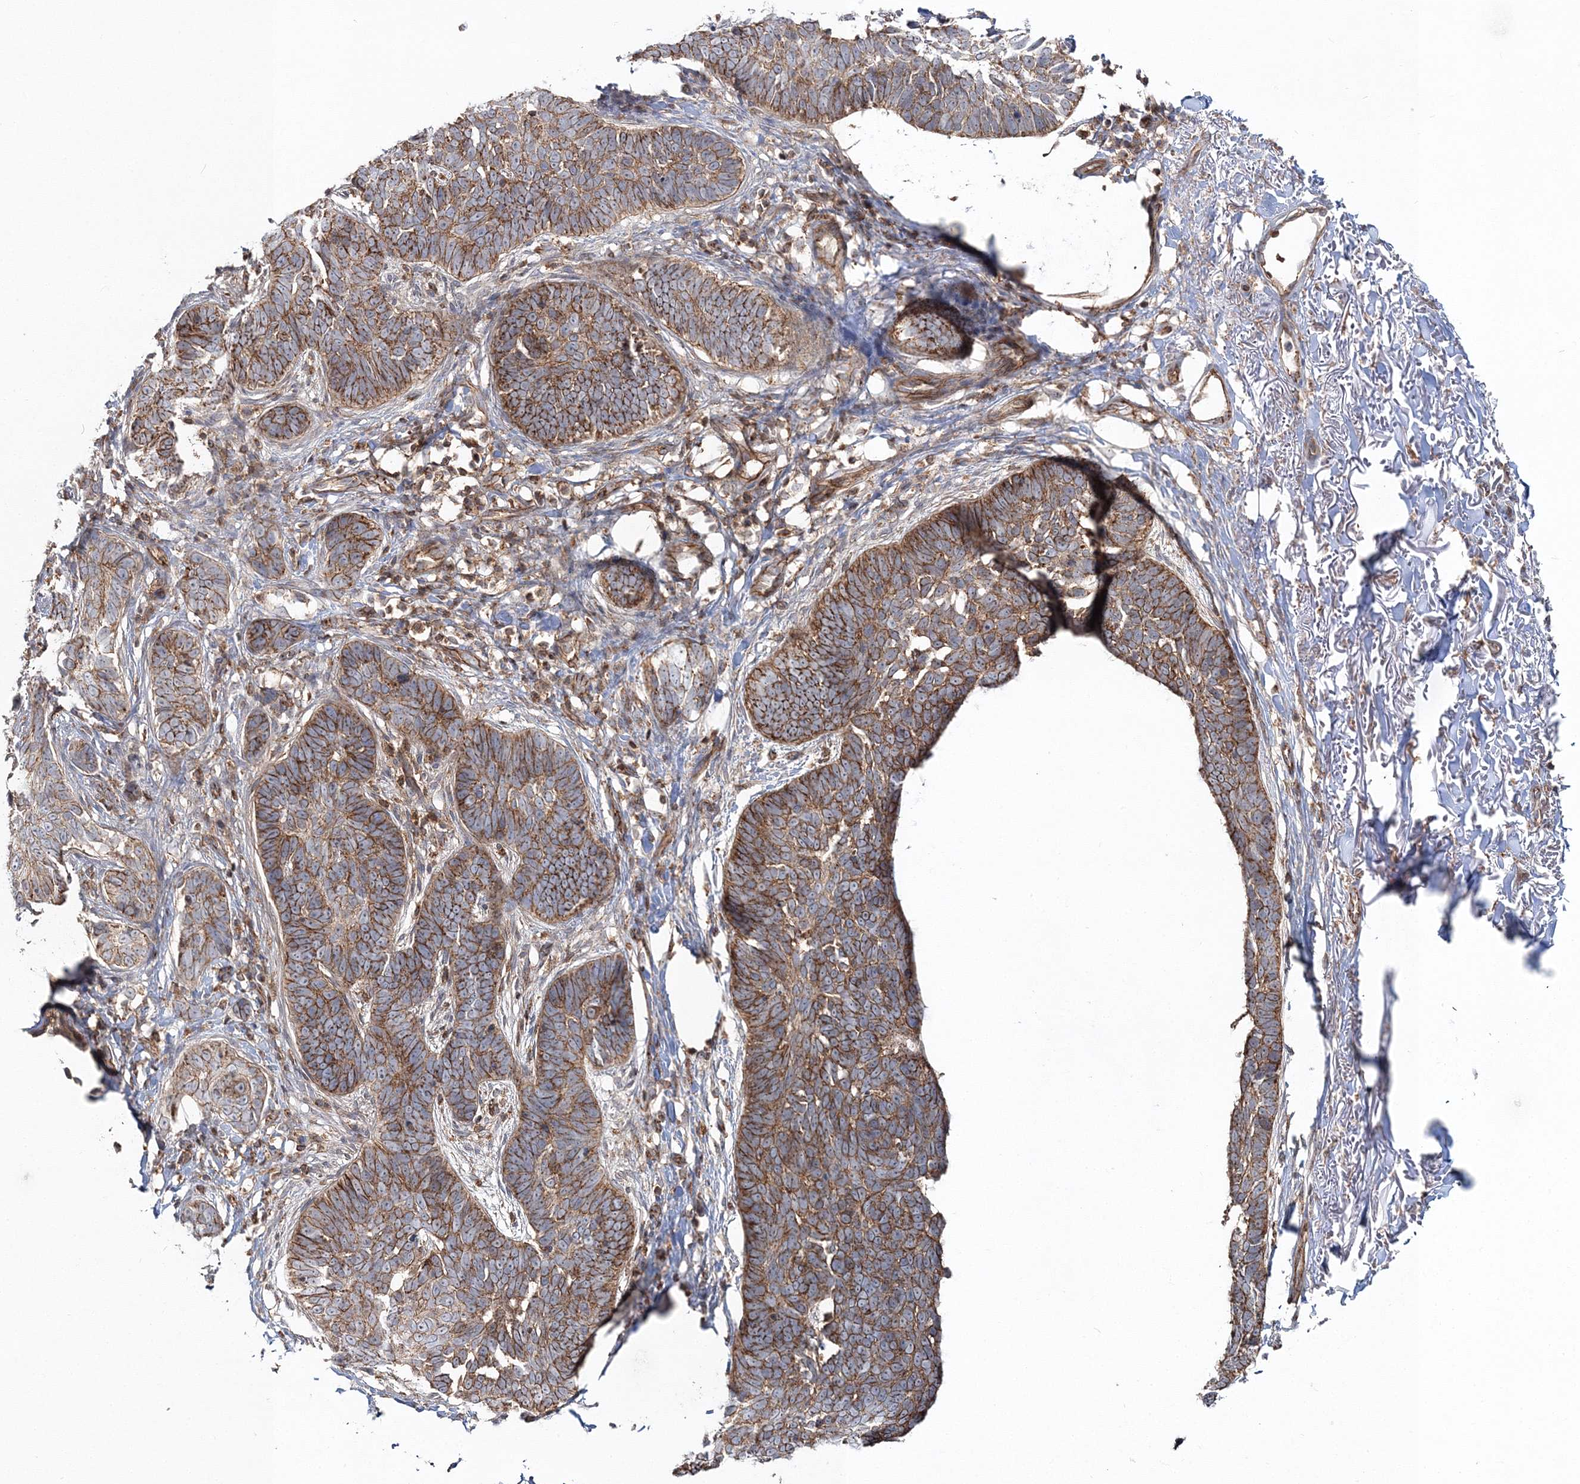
{"staining": {"intensity": "moderate", "quantity": ">75%", "location": "cytoplasmic/membranous"}, "tissue": "skin cancer", "cell_type": "Tumor cells", "image_type": "cancer", "snomed": [{"axis": "morphology", "description": "Normal tissue, NOS"}, {"axis": "morphology", "description": "Basal cell carcinoma"}, {"axis": "topography", "description": "Skin"}], "caption": "An IHC photomicrograph of neoplastic tissue is shown. Protein staining in brown labels moderate cytoplasmic/membranous positivity in skin cancer (basal cell carcinoma) within tumor cells.", "gene": "PCBD2", "patient": {"sex": "male", "age": 77}}